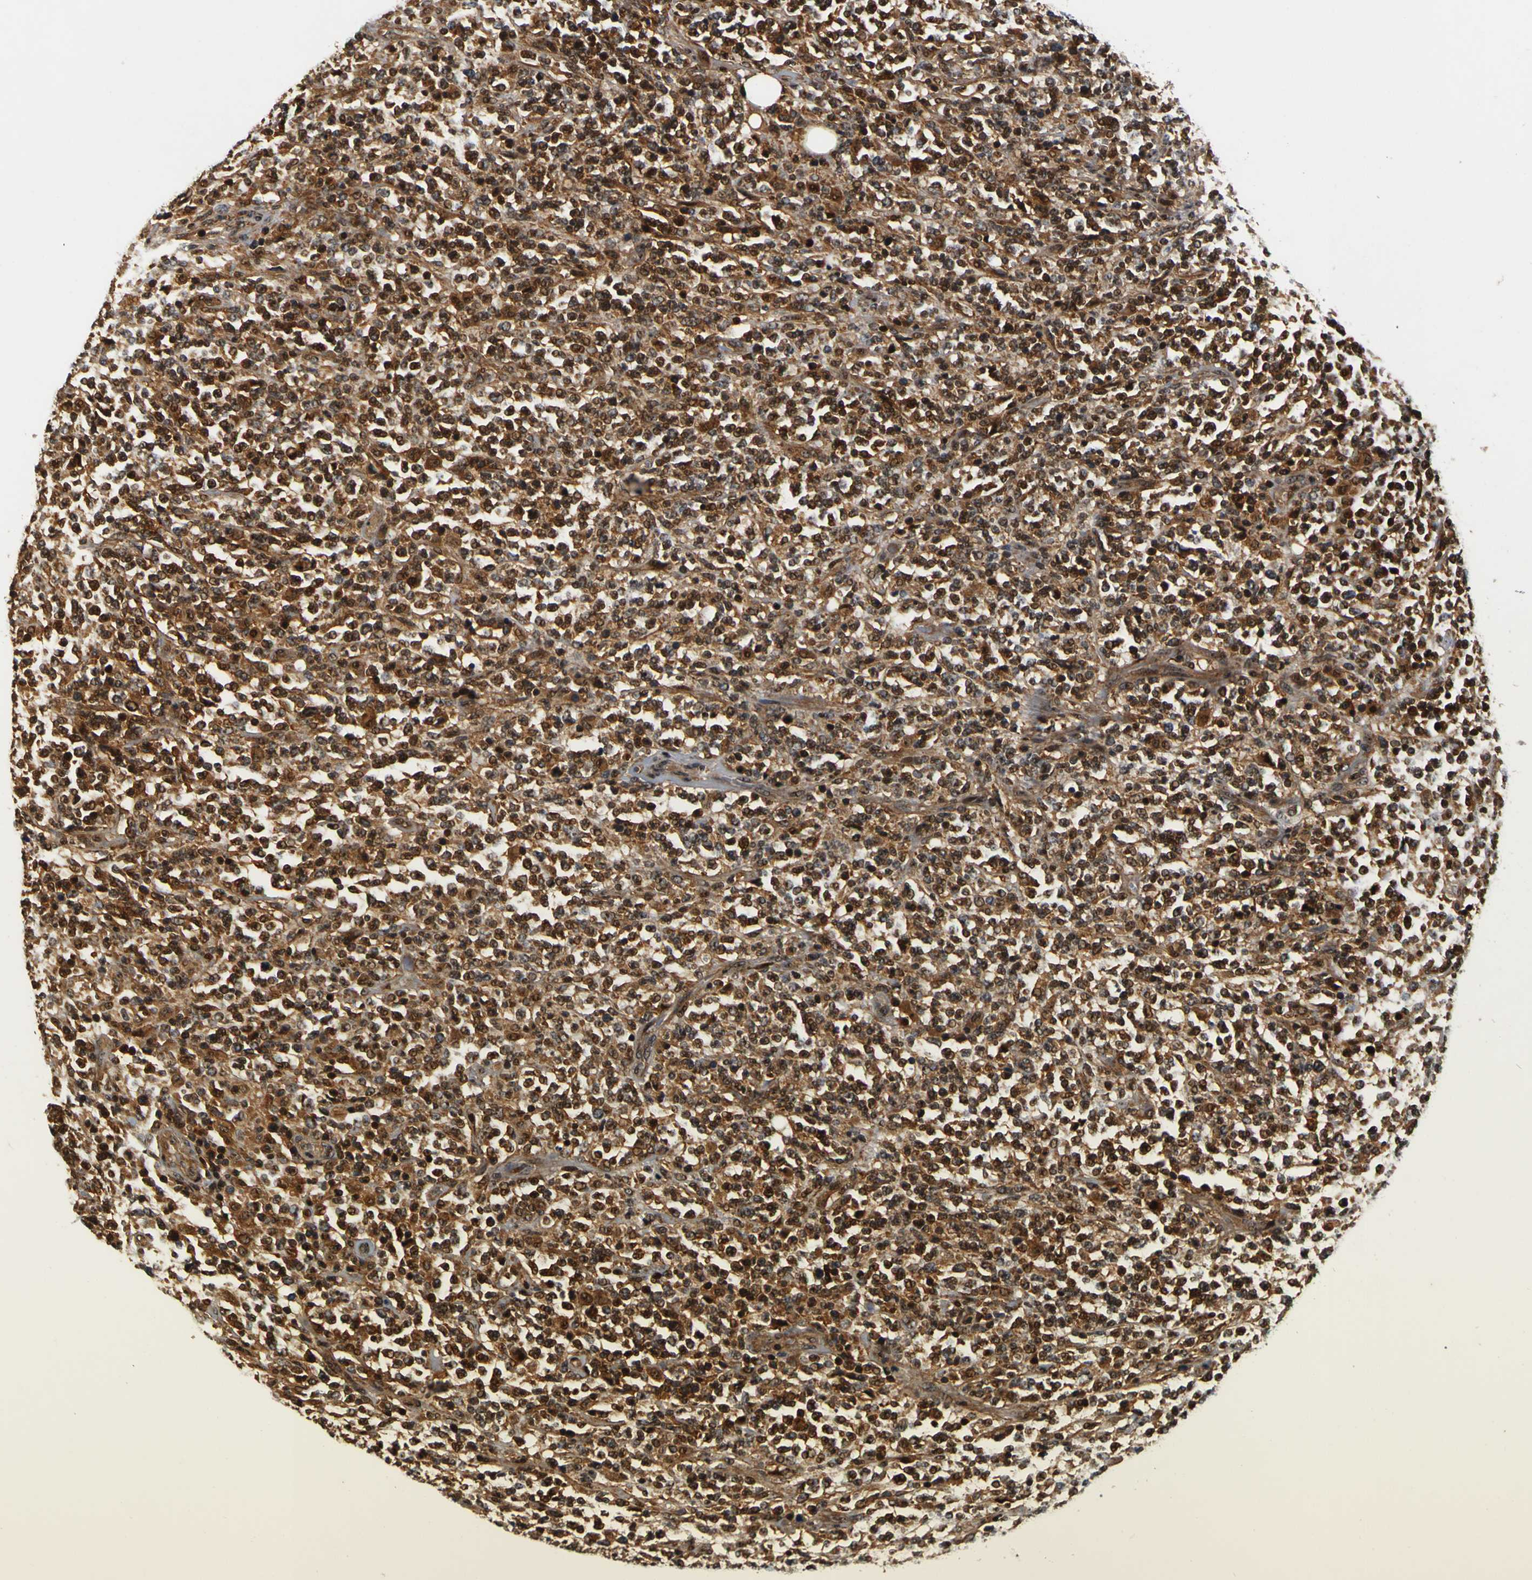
{"staining": {"intensity": "strong", "quantity": ">75%", "location": "cytoplasmic/membranous,nuclear"}, "tissue": "lymphoma", "cell_type": "Tumor cells", "image_type": "cancer", "snomed": [{"axis": "morphology", "description": "Malignant lymphoma, non-Hodgkin's type, High grade"}, {"axis": "topography", "description": "Soft tissue"}], "caption": "High-power microscopy captured an IHC histopathology image of lymphoma, revealing strong cytoplasmic/membranous and nuclear expression in about >75% of tumor cells. The staining is performed using DAB (3,3'-diaminobenzidine) brown chromogen to label protein expression. The nuclei are counter-stained blue using hematoxylin.", "gene": "LRP4", "patient": {"sex": "male", "age": 18}}